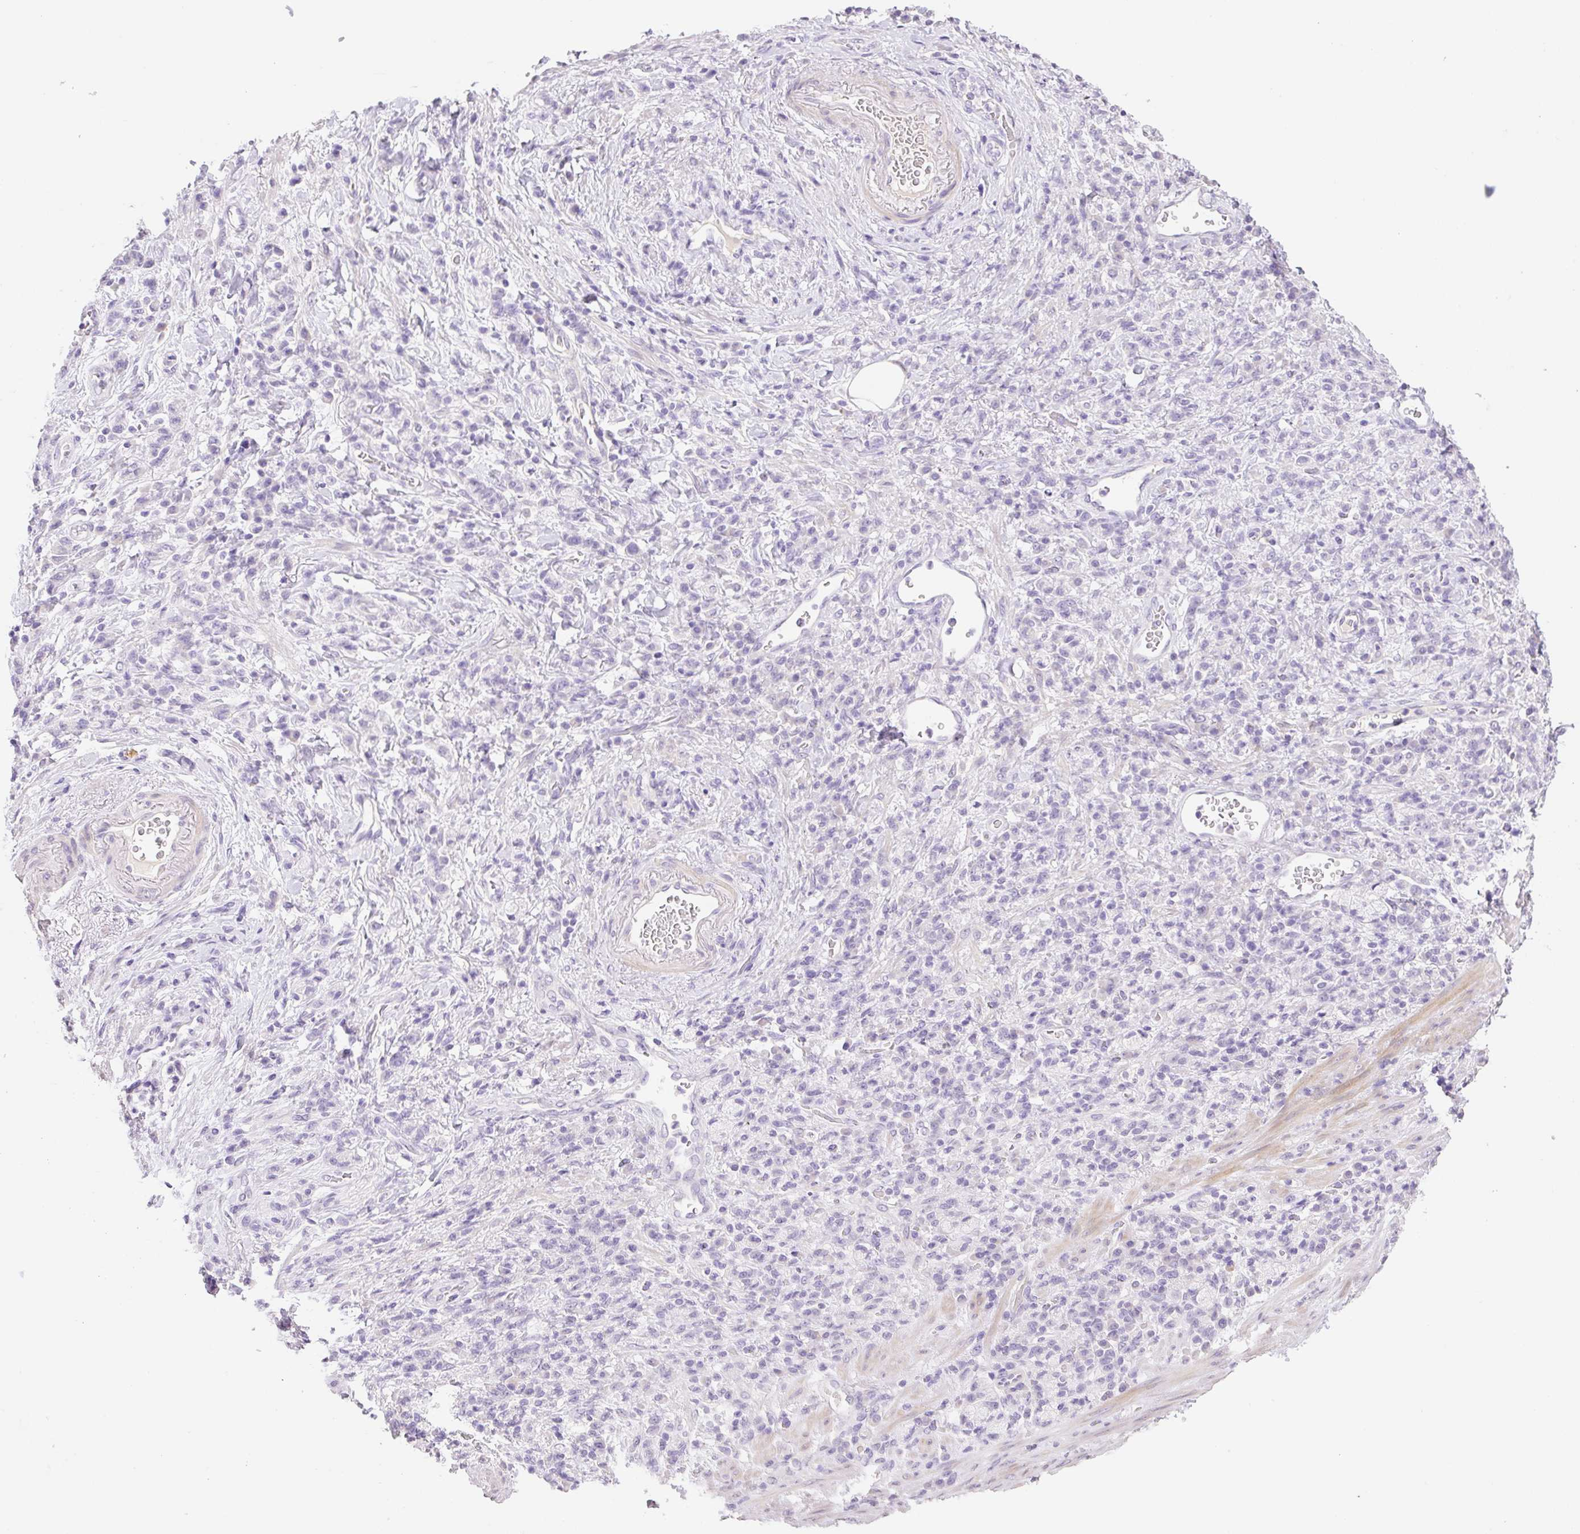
{"staining": {"intensity": "negative", "quantity": "none", "location": "none"}, "tissue": "stomach cancer", "cell_type": "Tumor cells", "image_type": "cancer", "snomed": [{"axis": "morphology", "description": "Adenocarcinoma, NOS"}, {"axis": "topography", "description": "Stomach"}], "caption": "High magnification brightfield microscopy of adenocarcinoma (stomach) stained with DAB (3,3'-diaminobenzidine) (brown) and counterstained with hematoxylin (blue): tumor cells show no significant positivity.", "gene": "HCRTR2", "patient": {"sex": "male", "age": 77}}